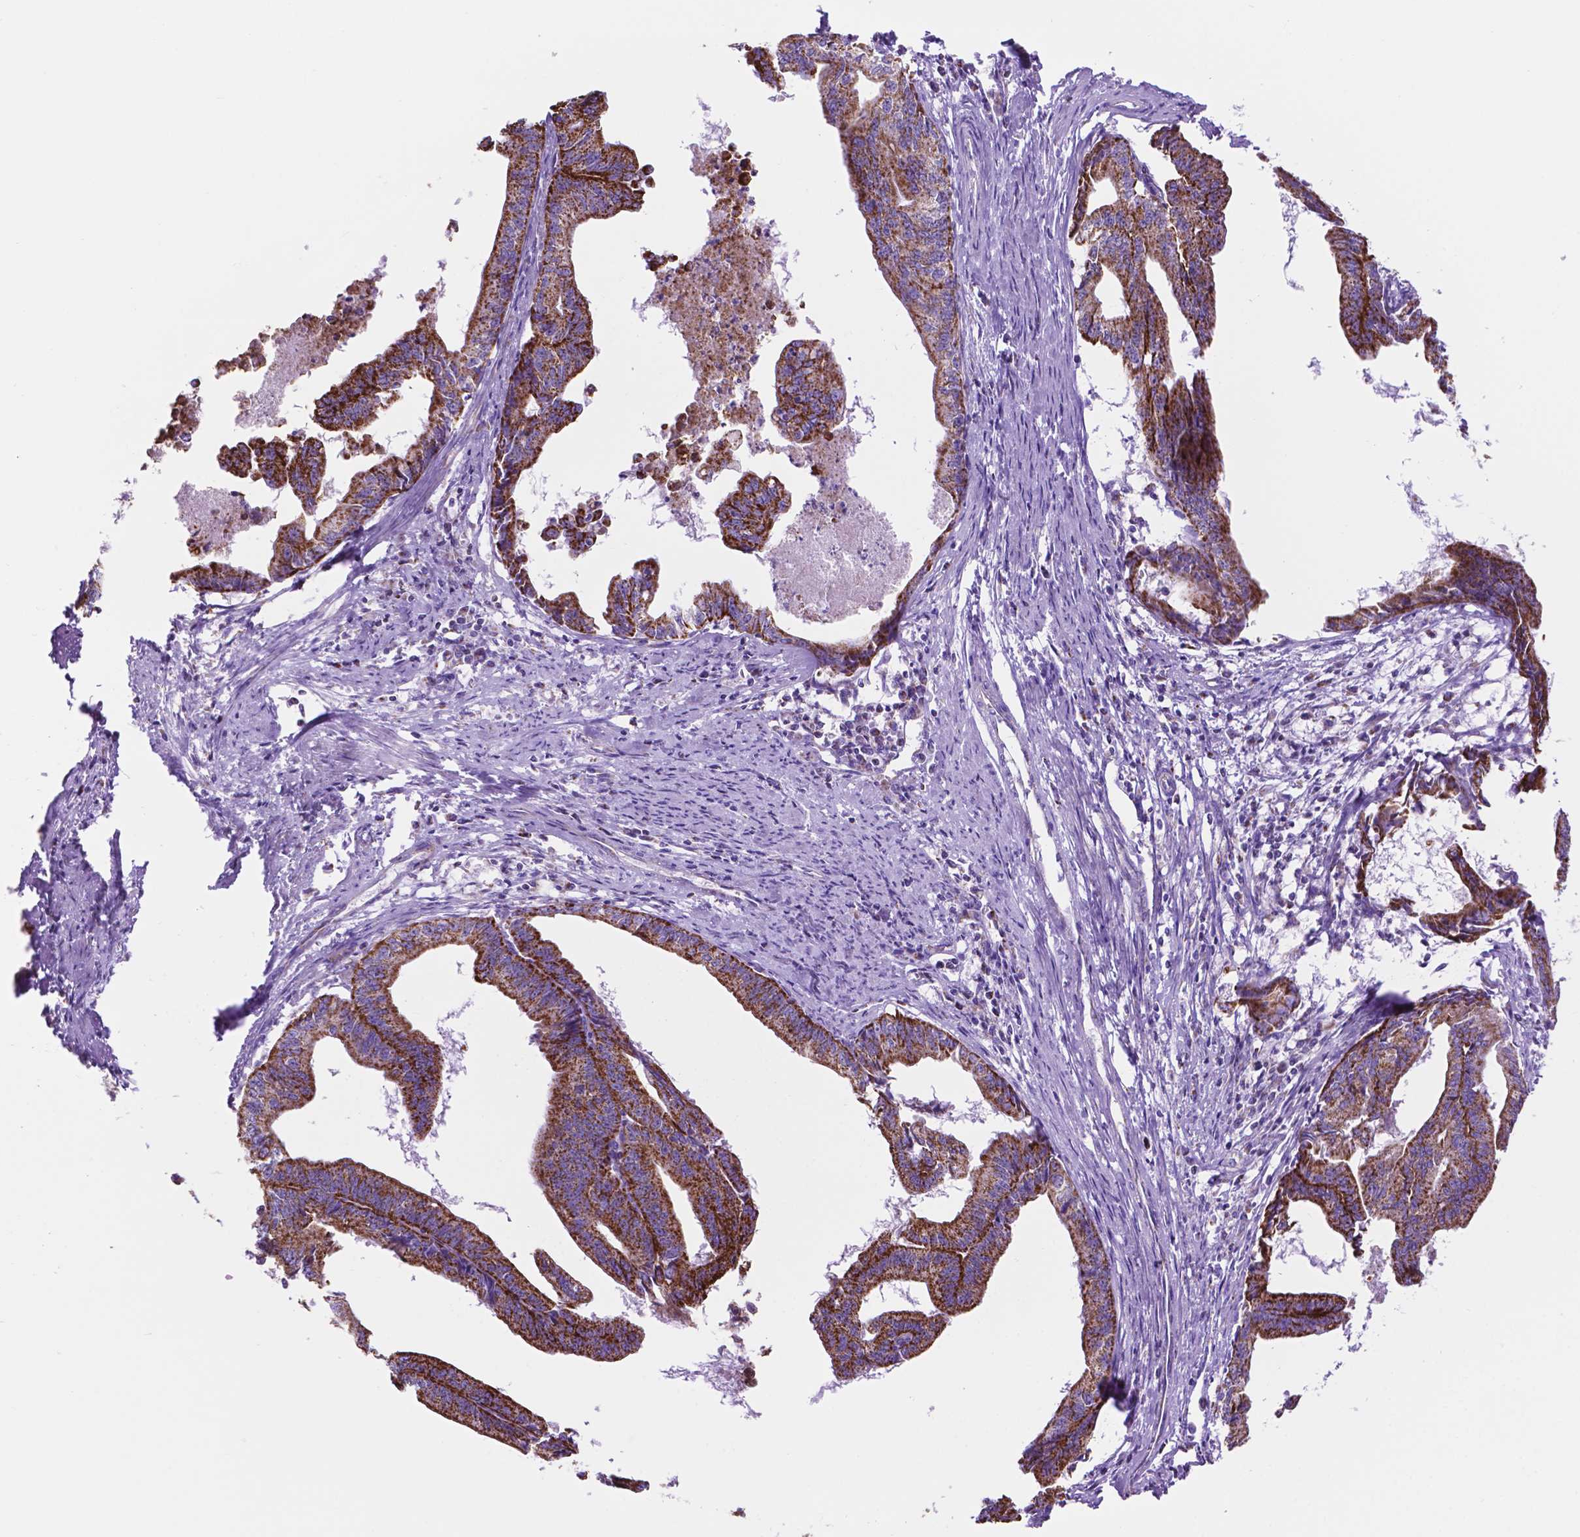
{"staining": {"intensity": "strong", "quantity": ">75%", "location": "cytoplasmic/membranous"}, "tissue": "endometrial cancer", "cell_type": "Tumor cells", "image_type": "cancer", "snomed": [{"axis": "morphology", "description": "Adenocarcinoma, NOS"}, {"axis": "topography", "description": "Endometrium"}], "caption": "Human endometrial cancer stained with a protein marker reveals strong staining in tumor cells.", "gene": "GDPD5", "patient": {"sex": "female", "age": 65}}